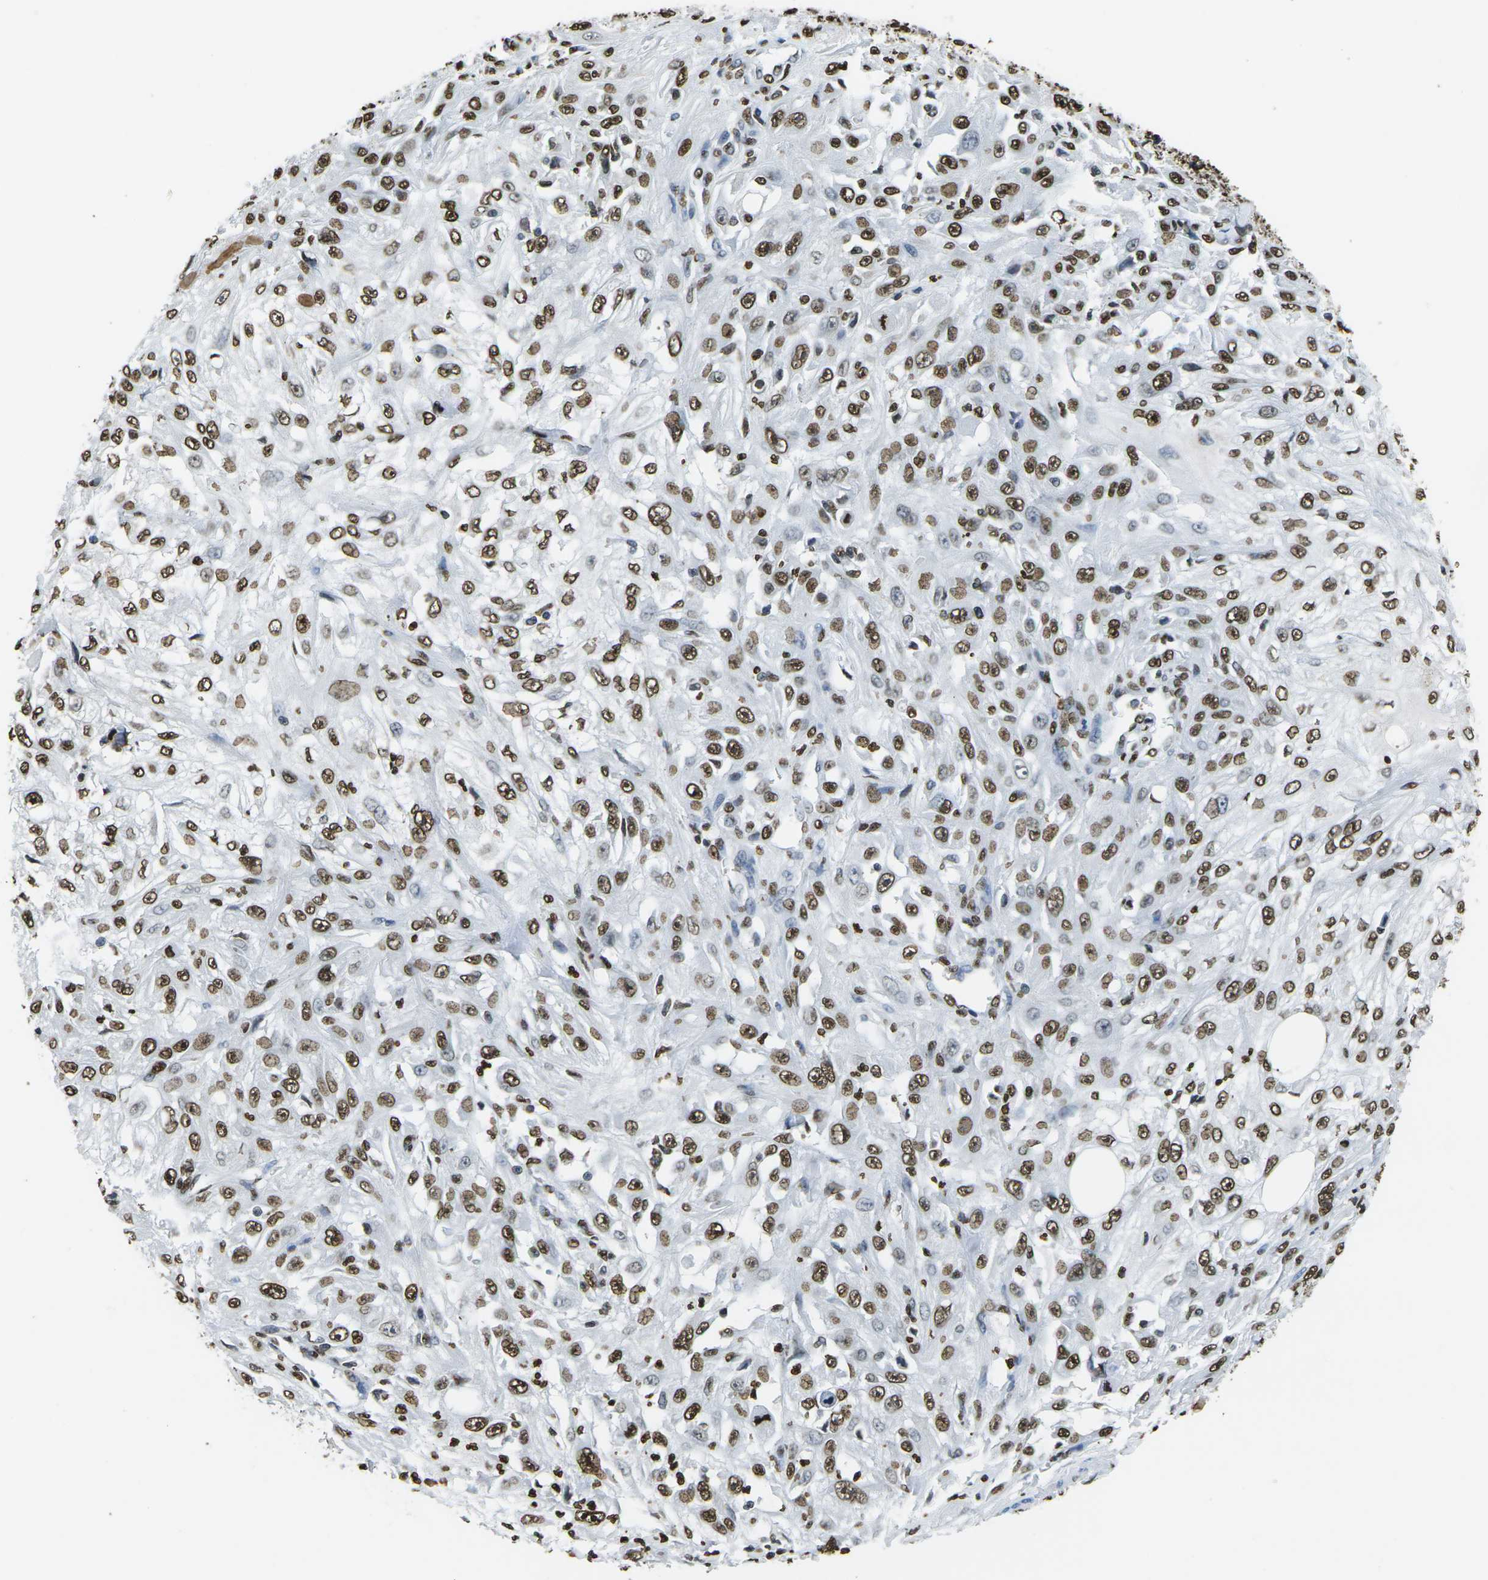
{"staining": {"intensity": "strong", "quantity": ">75%", "location": "nuclear"}, "tissue": "skin cancer", "cell_type": "Tumor cells", "image_type": "cancer", "snomed": [{"axis": "morphology", "description": "Squamous cell carcinoma, NOS"}, {"axis": "topography", "description": "Skin"}], "caption": "Immunohistochemical staining of human squamous cell carcinoma (skin) displays strong nuclear protein positivity in about >75% of tumor cells.", "gene": "DRAXIN", "patient": {"sex": "male", "age": 75}}